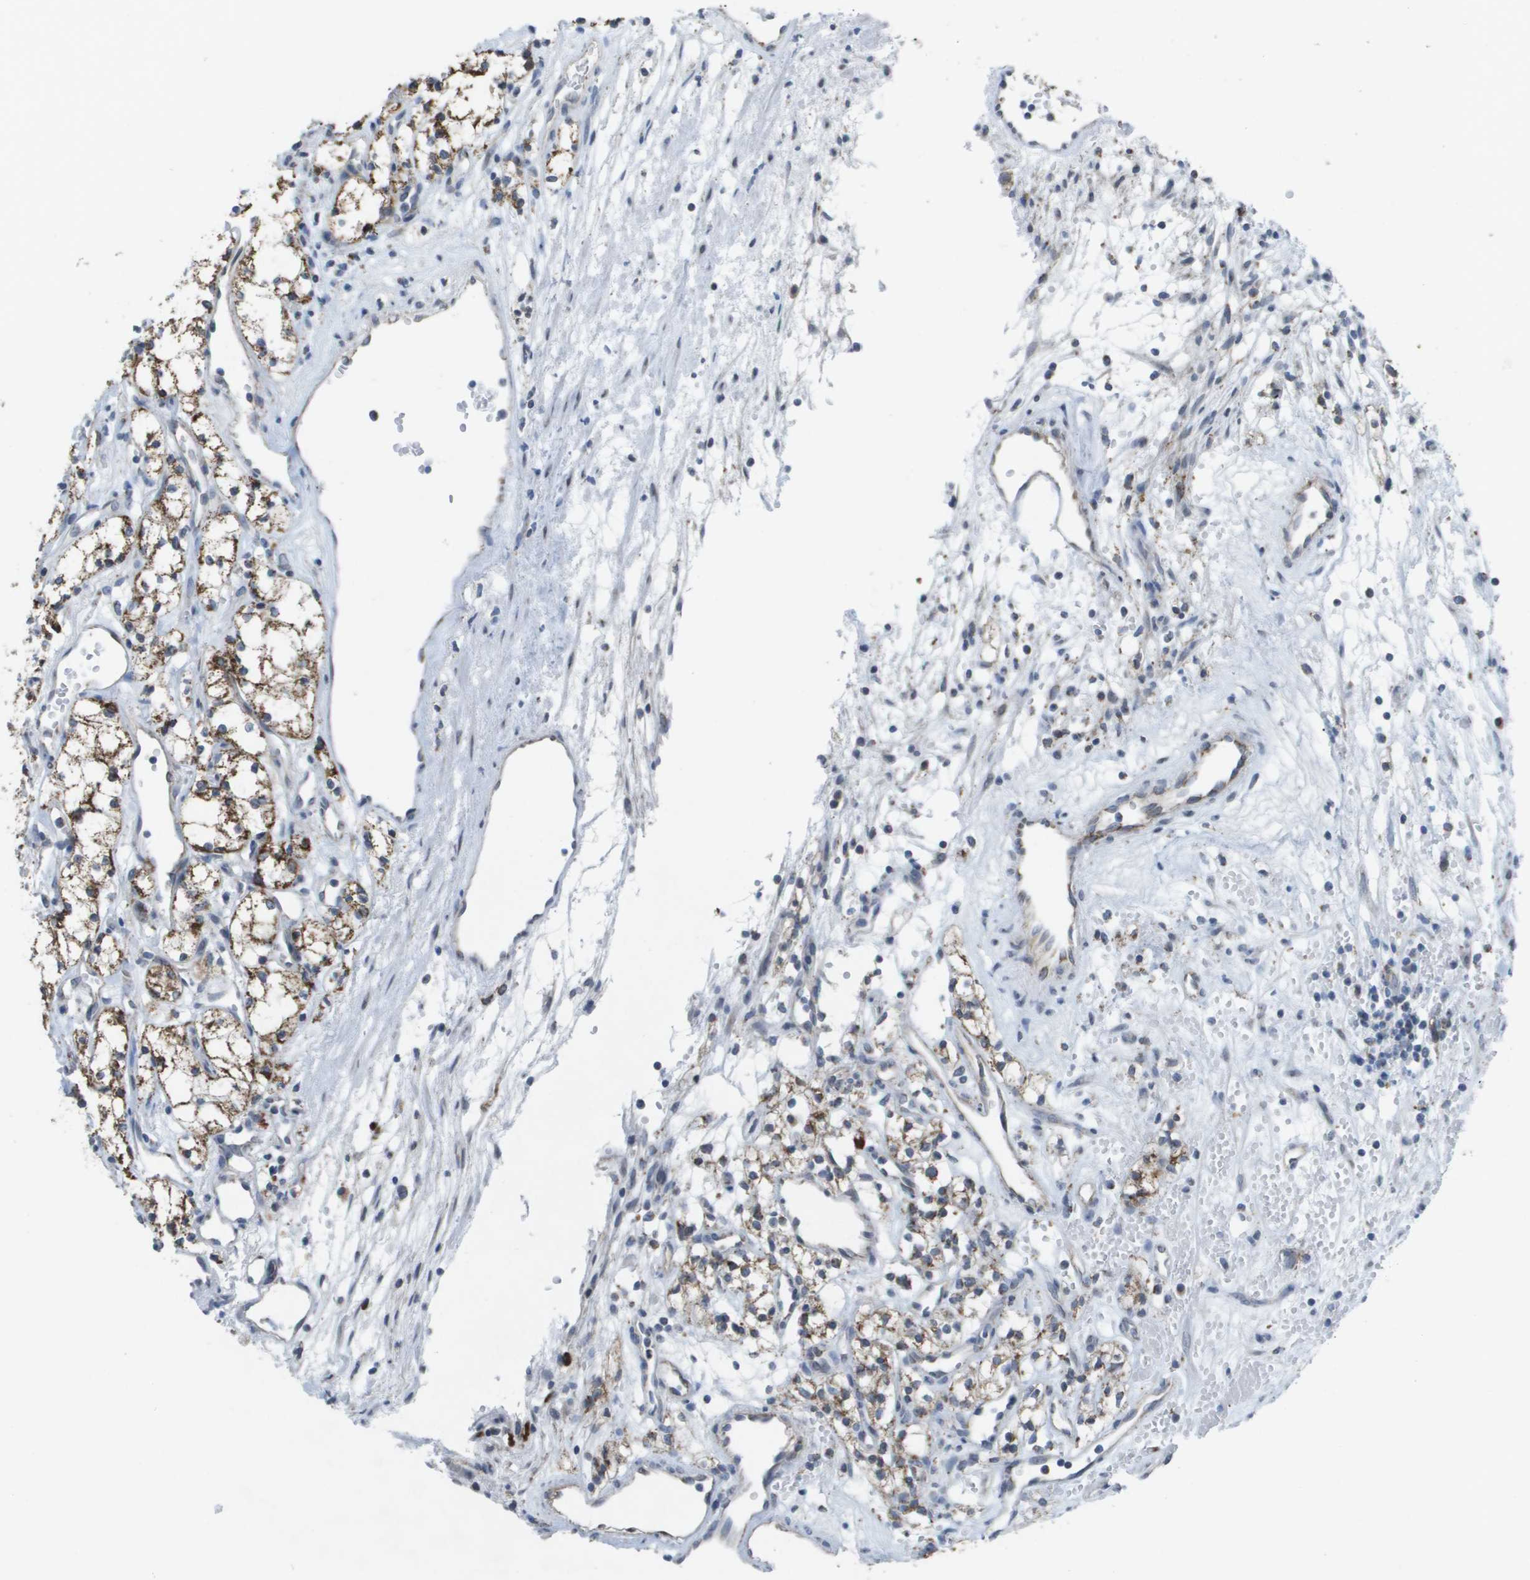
{"staining": {"intensity": "moderate", "quantity": ">75%", "location": "cytoplasmic/membranous"}, "tissue": "renal cancer", "cell_type": "Tumor cells", "image_type": "cancer", "snomed": [{"axis": "morphology", "description": "Adenocarcinoma, NOS"}, {"axis": "topography", "description": "Kidney"}], "caption": "Moderate cytoplasmic/membranous positivity is present in about >75% of tumor cells in renal cancer. The protein is stained brown, and the nuclei are stained in blue (DAB IHC with brightfield microscopy, high magnification).", "gene": "TMEM223", "patient": {"sex": "male", "age": 59}}